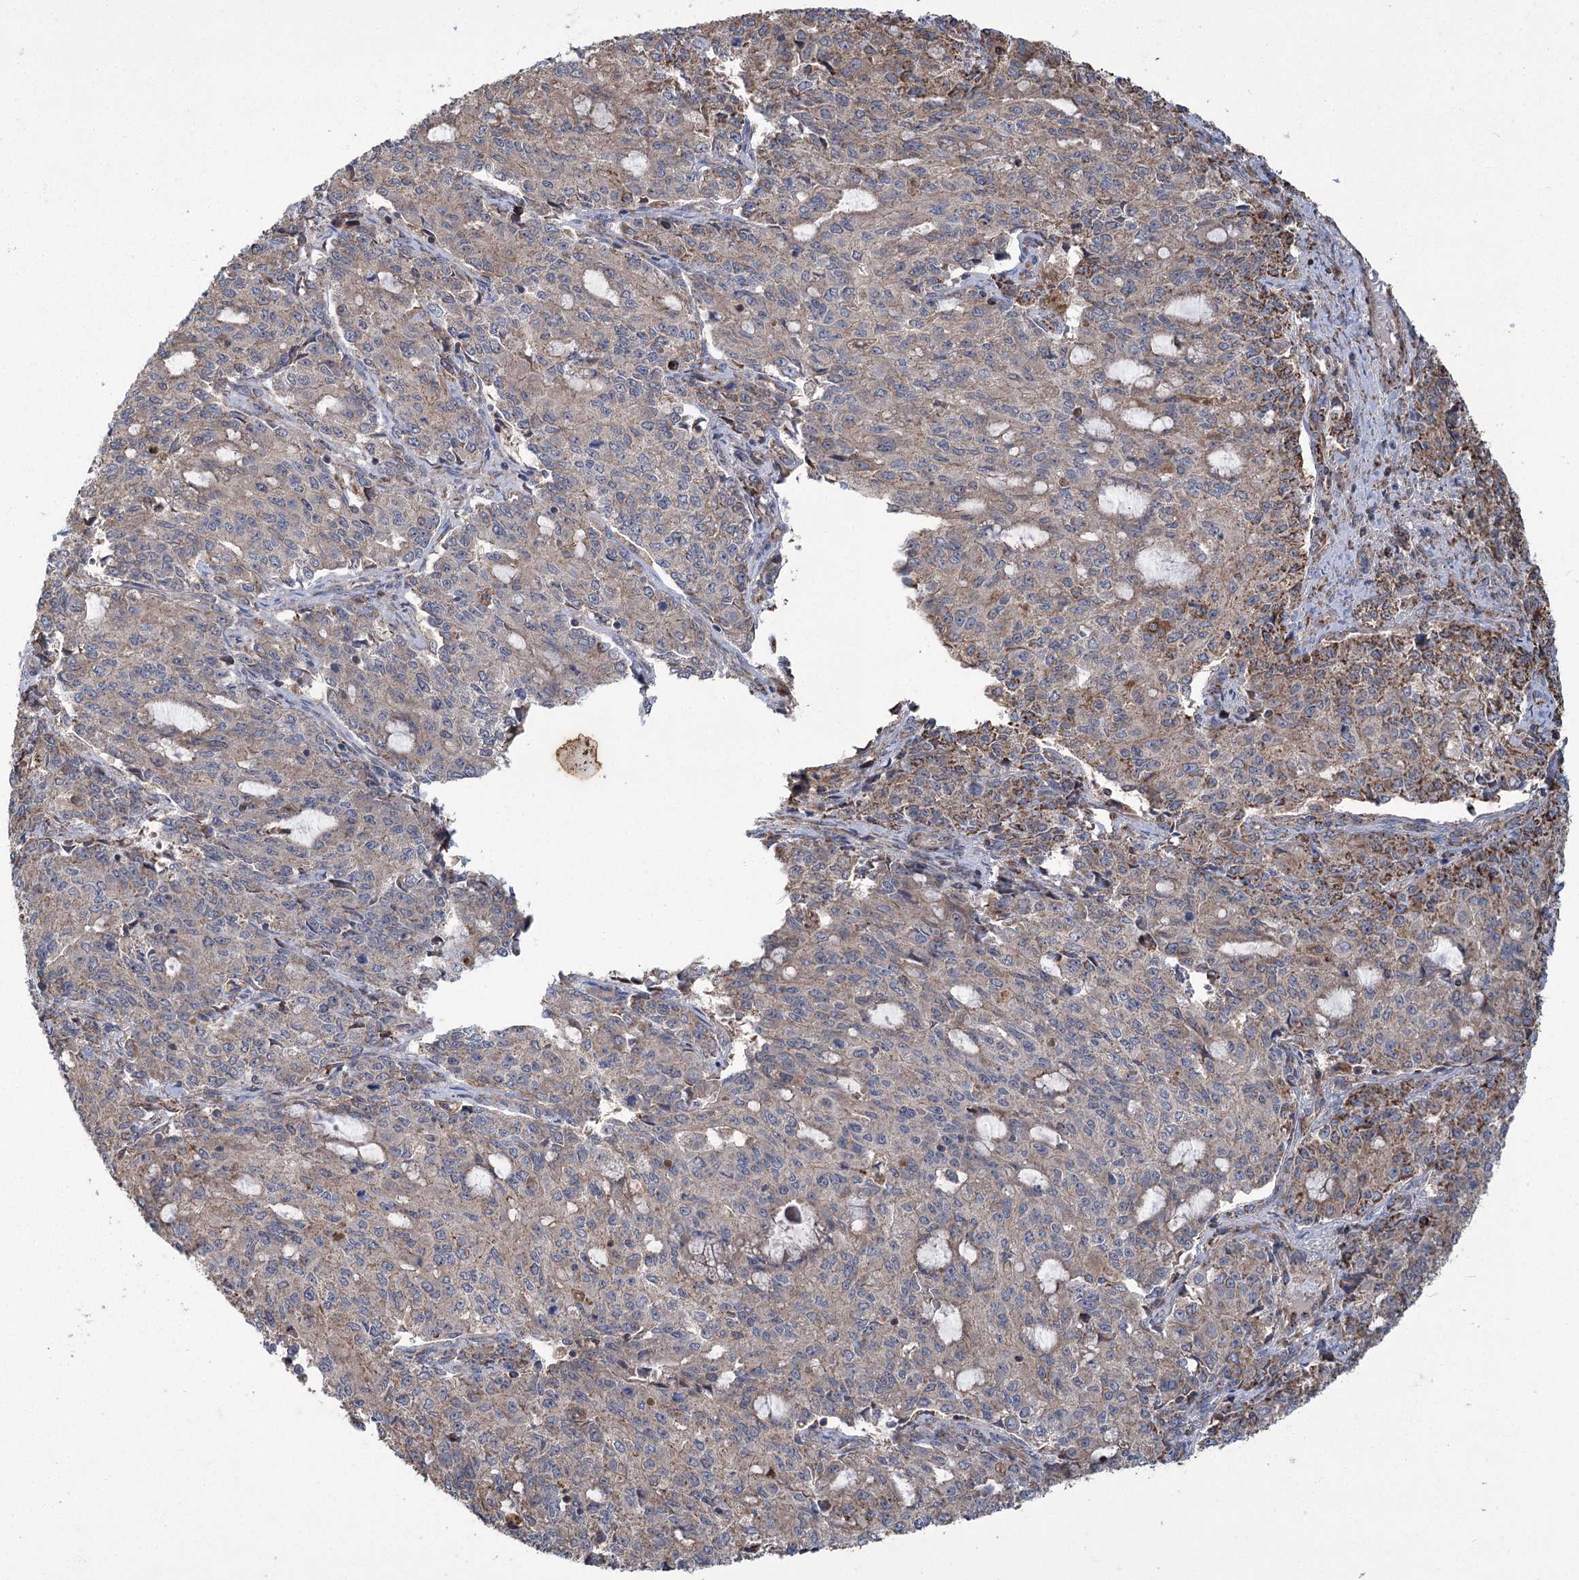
{"staining": {"intensity": "moderate", "quantity": "<25%", "location": "cytoplasmic/membranous"}, "tissue": "endometrial cancer", "cell_type": "Tumor cells", "image_type": "cancer", "snomed": [{"axis": "morphology", "description": "Adenocarcinoma, NOS"}, {"axis": "topography", "description": "Endometrium"}], "caption": "Immunohistochemistry (IHC) (DAB) staining of human endometrial adenocarcinoma reveals moderate cytoplasmic/membranous protein staining in about <25% of tumor cells.", "gene": "CARD19", "patient": {"sex": "female", "age": 50}}